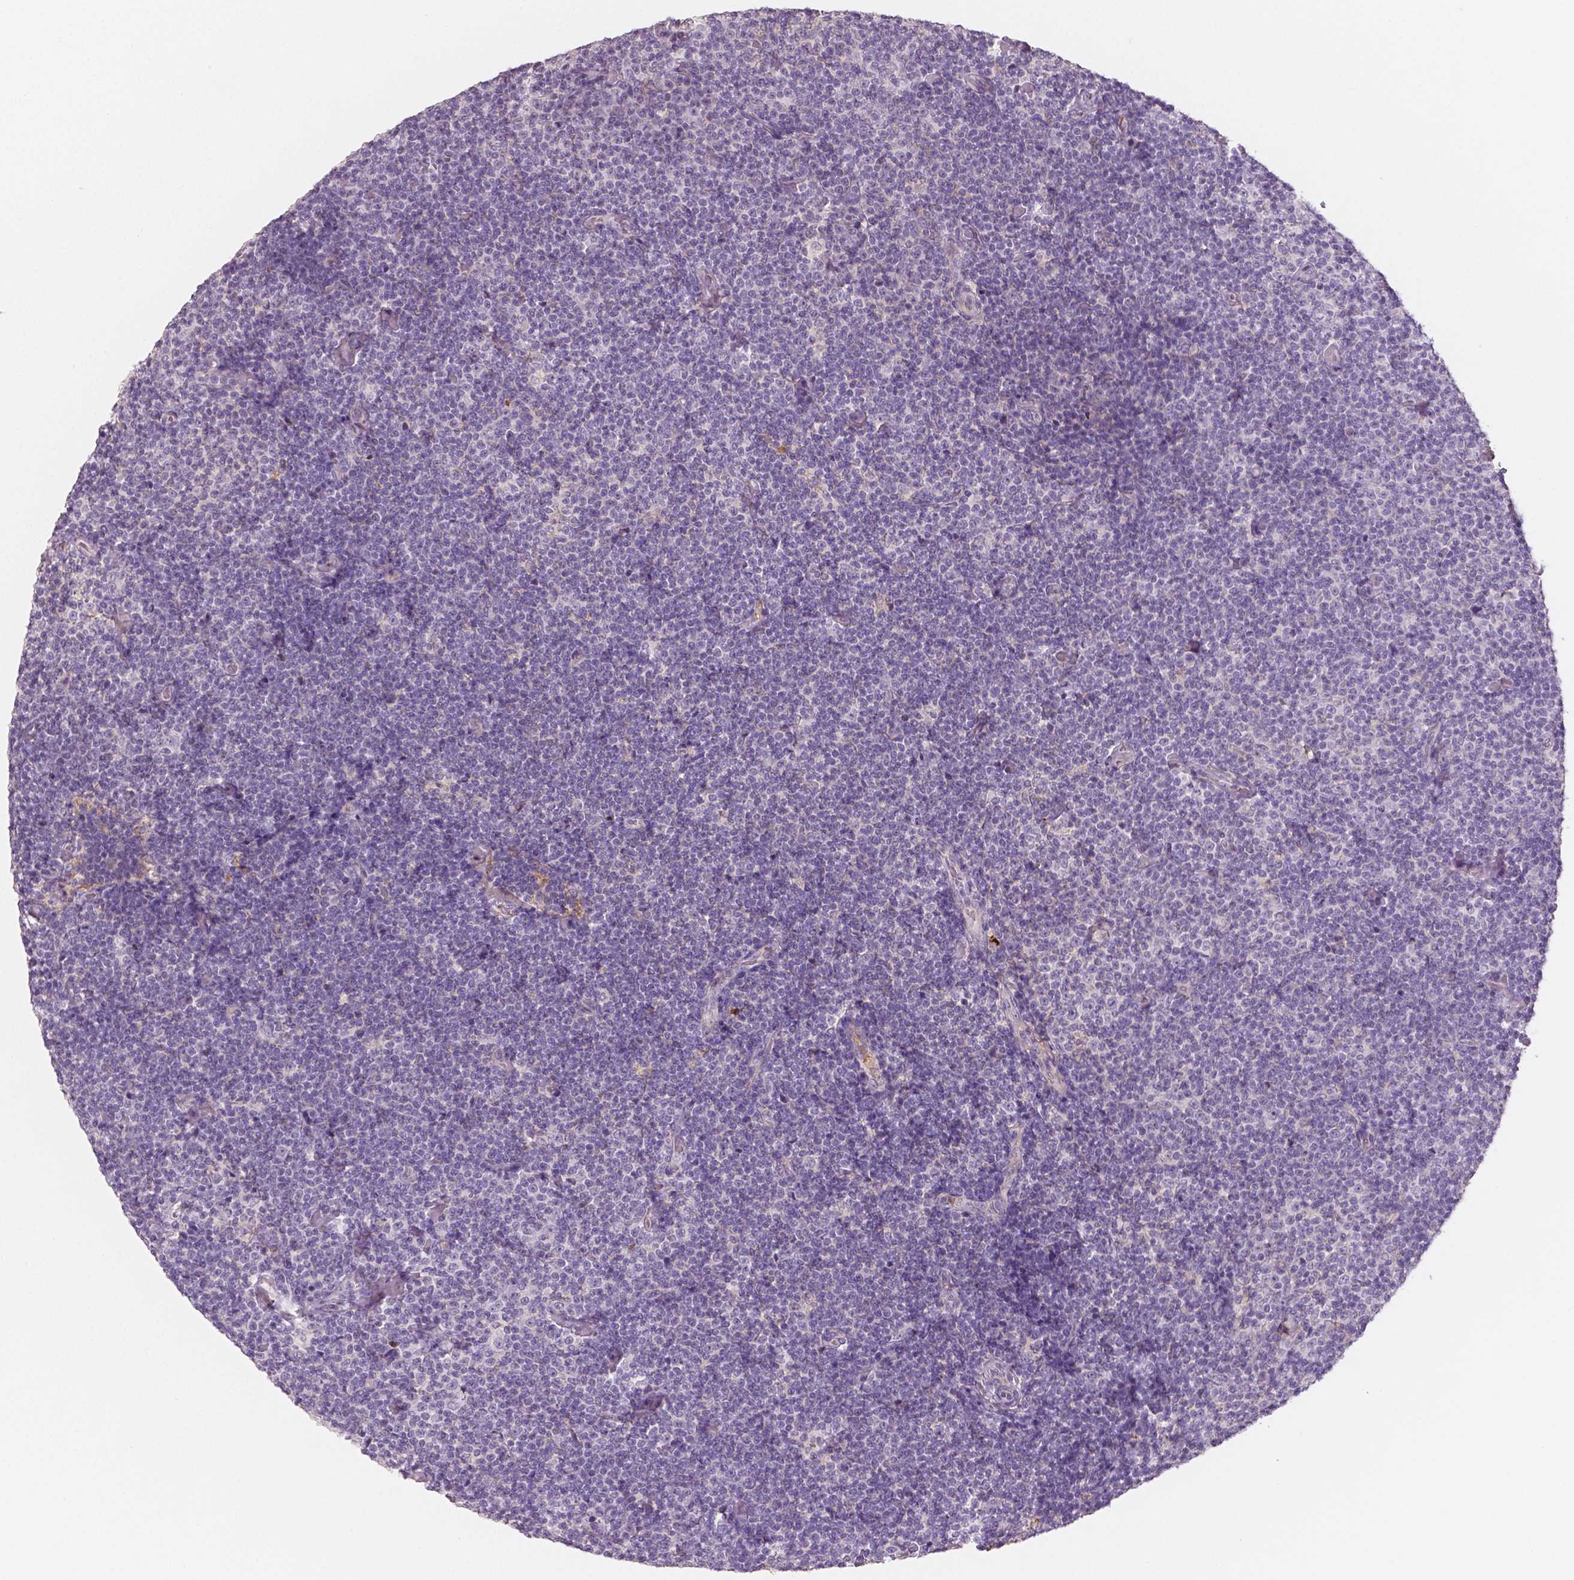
{"staining": {"intensity": "negative", "quantity": "none", "location": "none"}, "tissue": "lymphoma", "cell_type": "Tumor cells", "image_type": "cancer", "snomed": [{"axis": "morphology", "description": "Malignant lymphoma, non-Hodgkin's type, Low grade"}, {"axis": "topography", "description": "Lymph node"}], "caption": "IHC histopathology image of human low-grade malignant lymphoma, non-Hodgkin's type stained for a protein (brown), which reveals no staining in tumor cells. (Brightfield microscopy of DAB immunohistochemistry at high magnification).", "gene": "APOA4", "patient": {"sex": "male", "age": 81}}